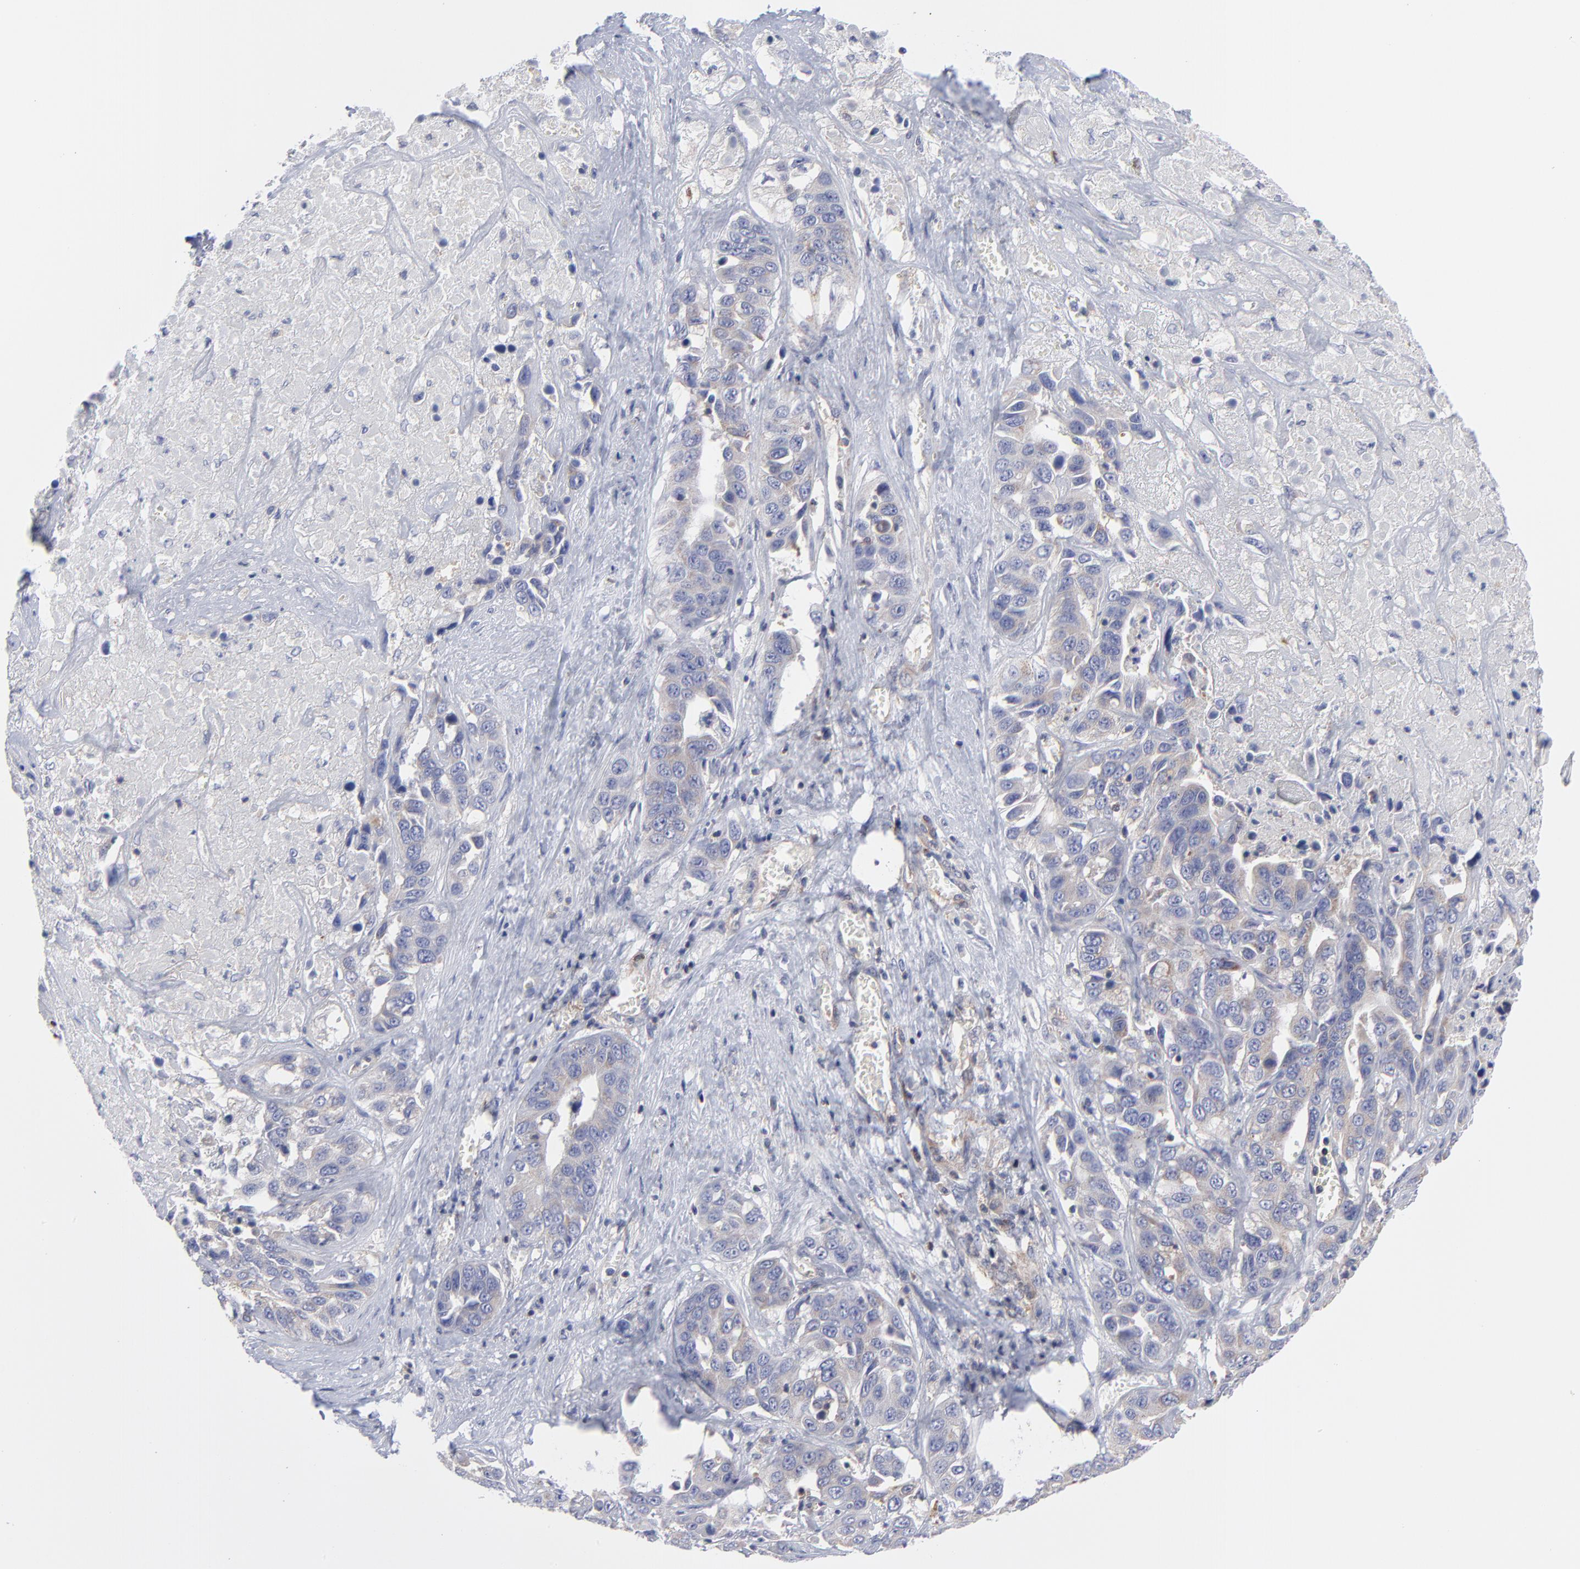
{"staining": {"intensity": "weak", "quantity": "<25%", "location": "cytoplasmic/membranous"}, "tissue": "liver cancer", "cell_type": "Tumor cells", "image_type": "cancer", "snomed": [{"axis": "morphology", "description": "Cholangiocarcinoma"}, {"axis": "topography", "description": "Liver"}], "caption": "Image shows no significant protein positivity in tumor cells of liver cholangiocarcinoma.", "gene": "NFKBIA", "patient": {"sex": "female", "age": 52}}